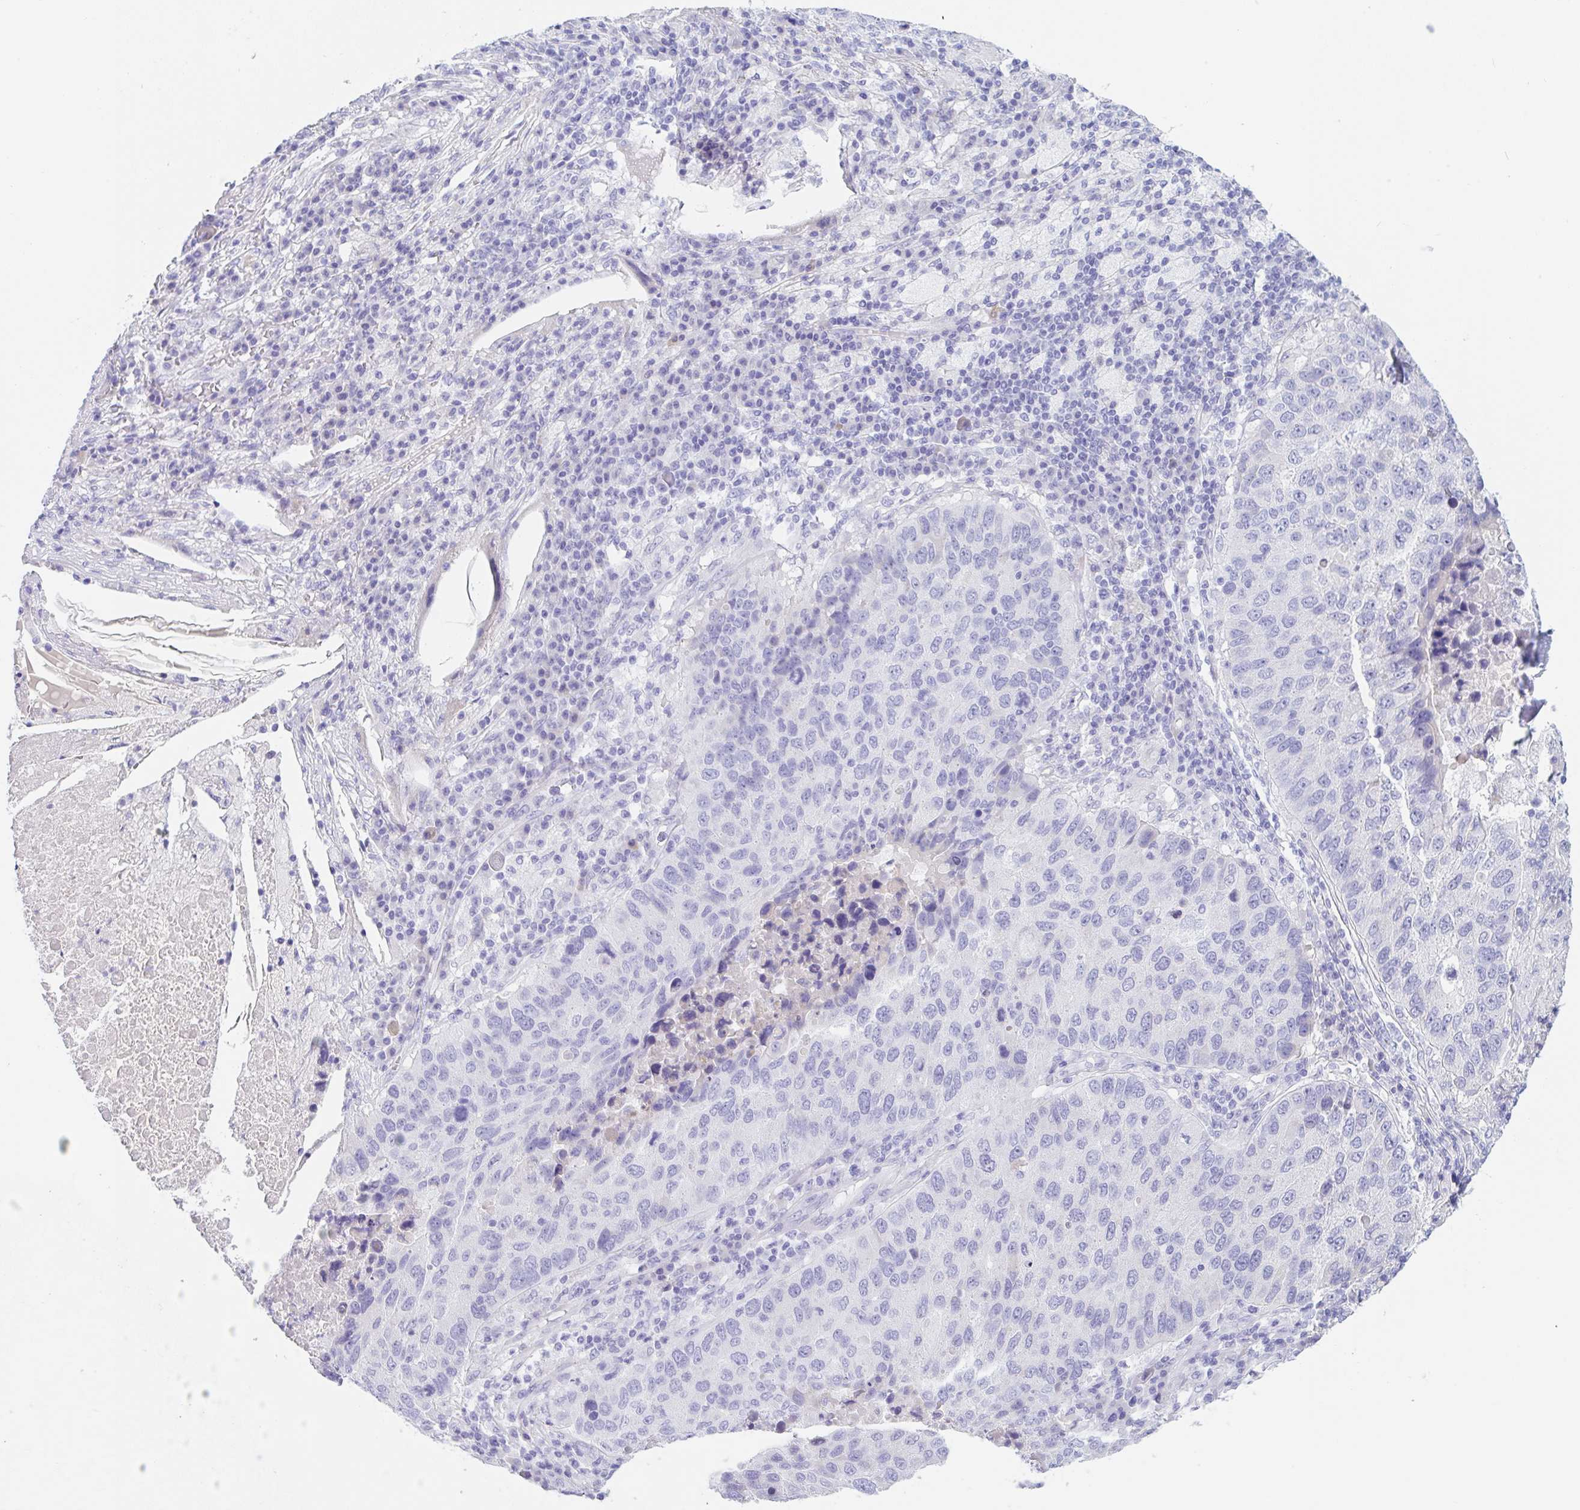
{"staining": {"intensity": "negative", "quantity": "none", "location": "none"}, "tissue": "lung cancer", "cell_type": "Tumor cells", "image_type": "cancer", "snomed": [{"axis": "morphology", "description": "Squamous cell carcinoma, NOS"}, {"axis": "topography", "description": "Lung"}], "caption": "High power microscopy micrograph of an IHC image of lung squamous cell carcinoma, revealing no significant expression in tumor cells. (DAB (3,3'-diaminobenzidine) immunohistochemistry (IHC), high magnification).", "gene": "KLK8", "patient": {"sex": "male", "age": 73}}